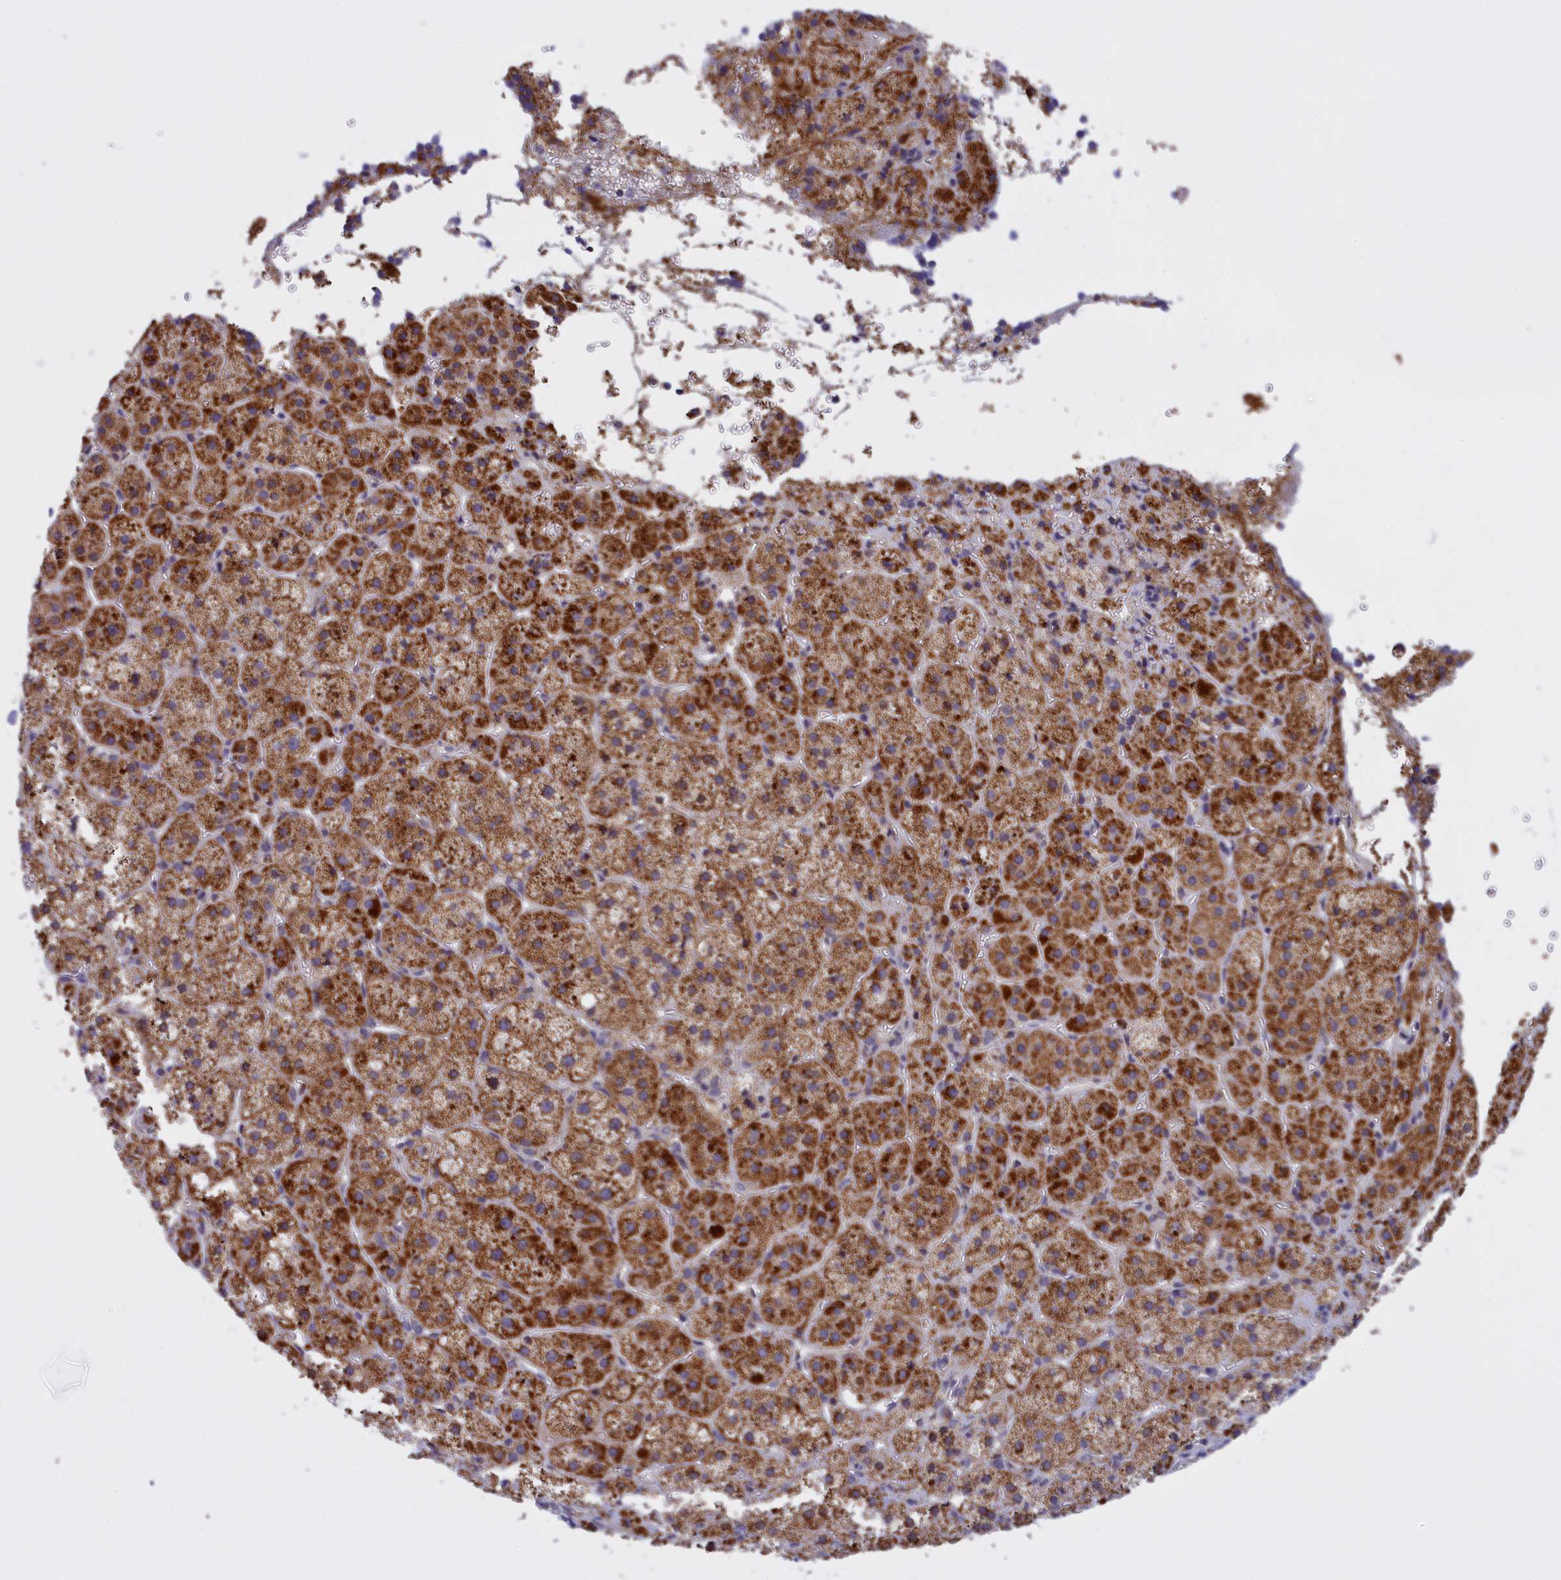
{"staining": {"intensity": "strong", "quantity": "25%-75%", "location": "cytoplasmic/membranous"}, "tissue": "adrenal gland", "cell_type": "Glandular cells", "image_type": "normal", "snomed": [{"axis": "morphology", "description": "Normal tissue, NOS"}, {"axis": "topography", "description": "Adrenal gland"}], "caption": "The immunohistochemical stain shows strong cytoplasmic/membranous staining in glandular cells of normal adrenal gland. The staining was performed using DAB, with brown indicating positive protein expression. Nuclei are stained blue with hematoxylin.", "gene": "FAM149B1", "patient": {"sex": "female", "age": 44}}